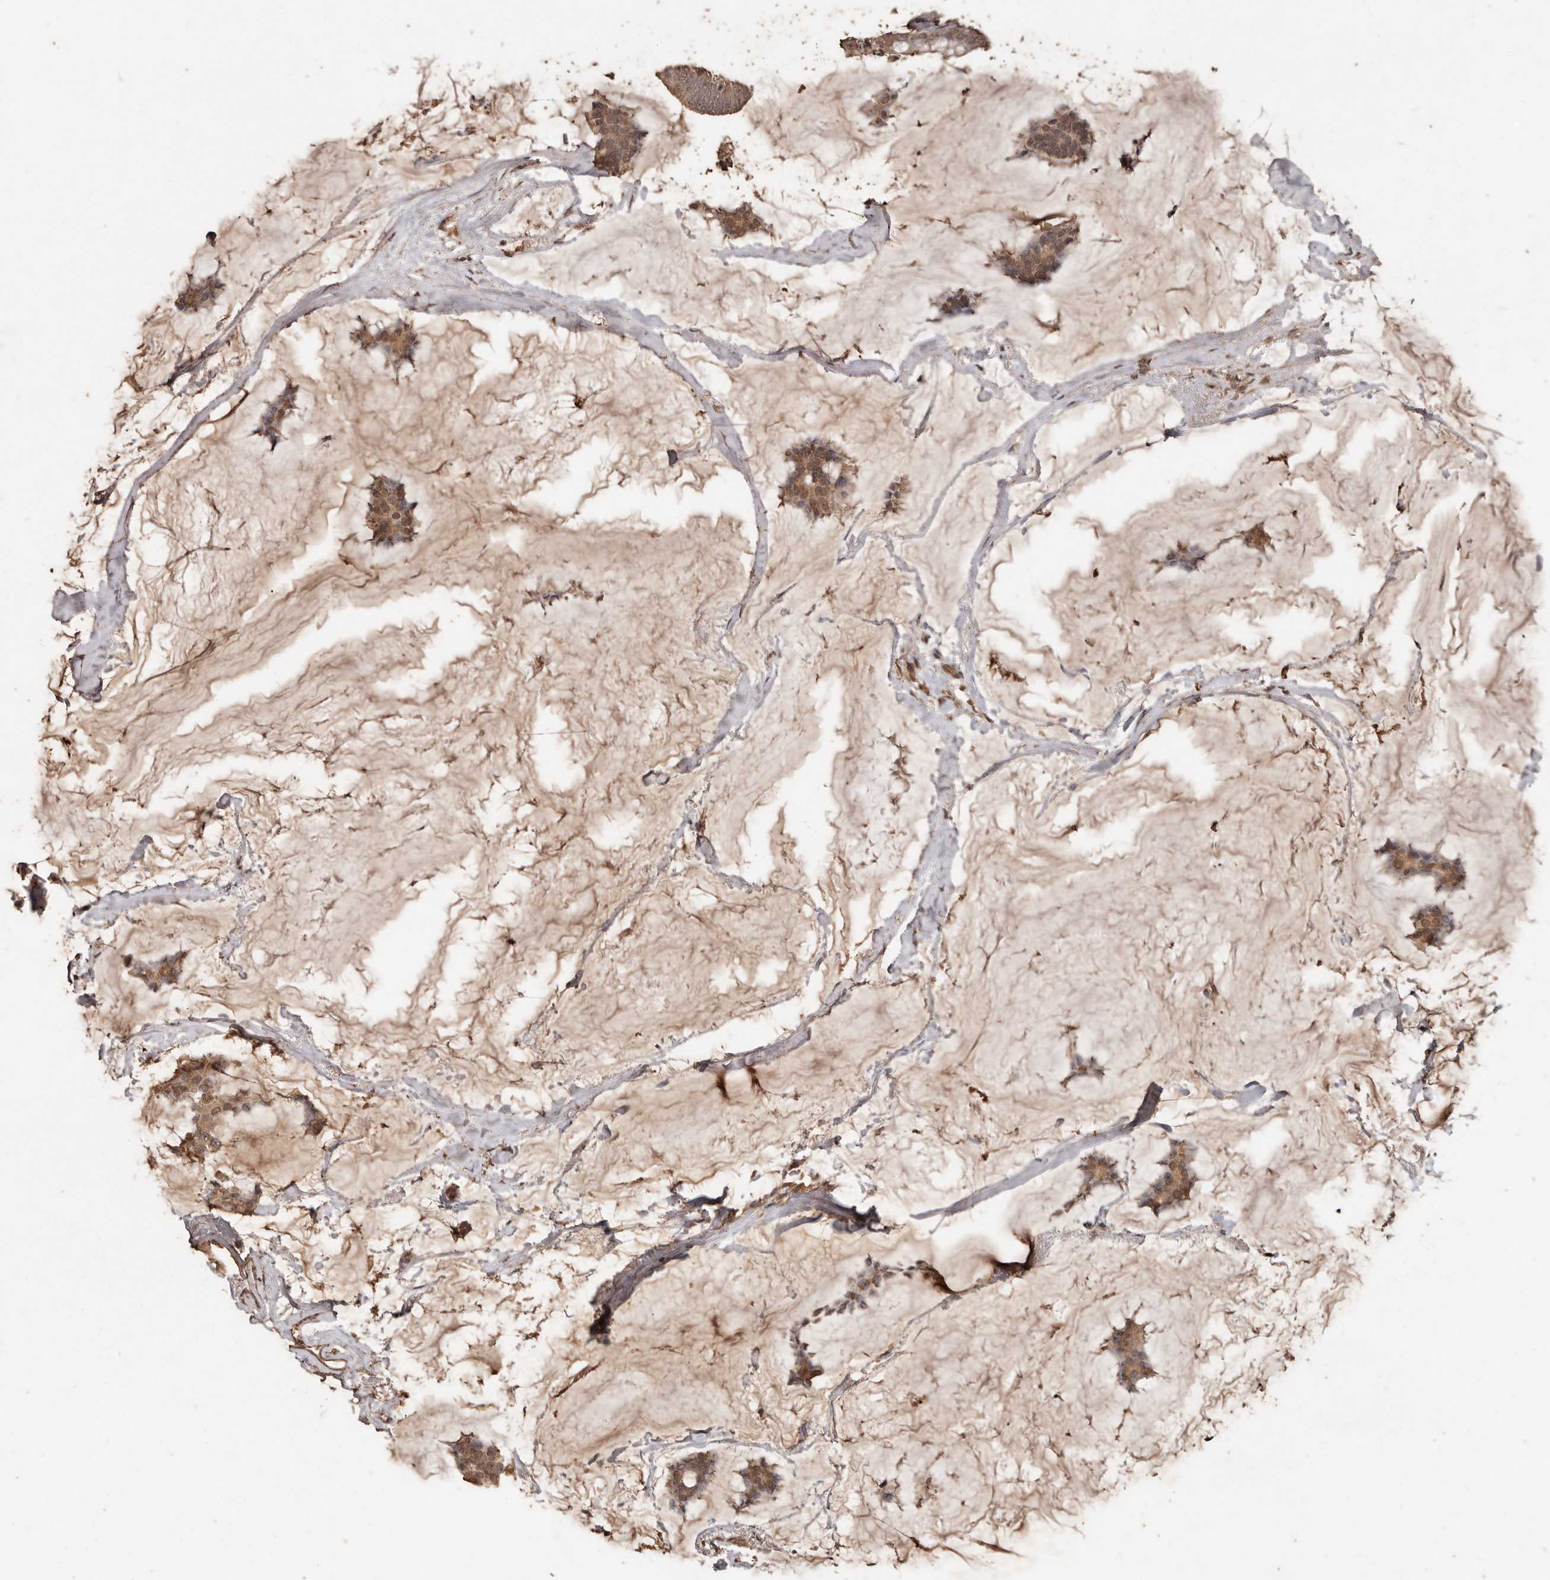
{"staining": {"intensity": "moderate", "quantity": ">75%", "location": "cytoplasmic/membranous,nuclear"}, "tissue": "breast cancer", "cell_type": "Tumor cells", "image_type": "cancer", "snomed": [{"axis": "morphology", "description": "Duct carcinoma"}, {"axis": "topography", "description": "Breast"}], "caption": "A photomicrograph of breast cancer stained for a protein reveals moderate cytoplasmic/membranous and nuclear brown staining in tumor cells.", "gene": "PKDCC", "patient": {"sex": "female", "age": 93}}